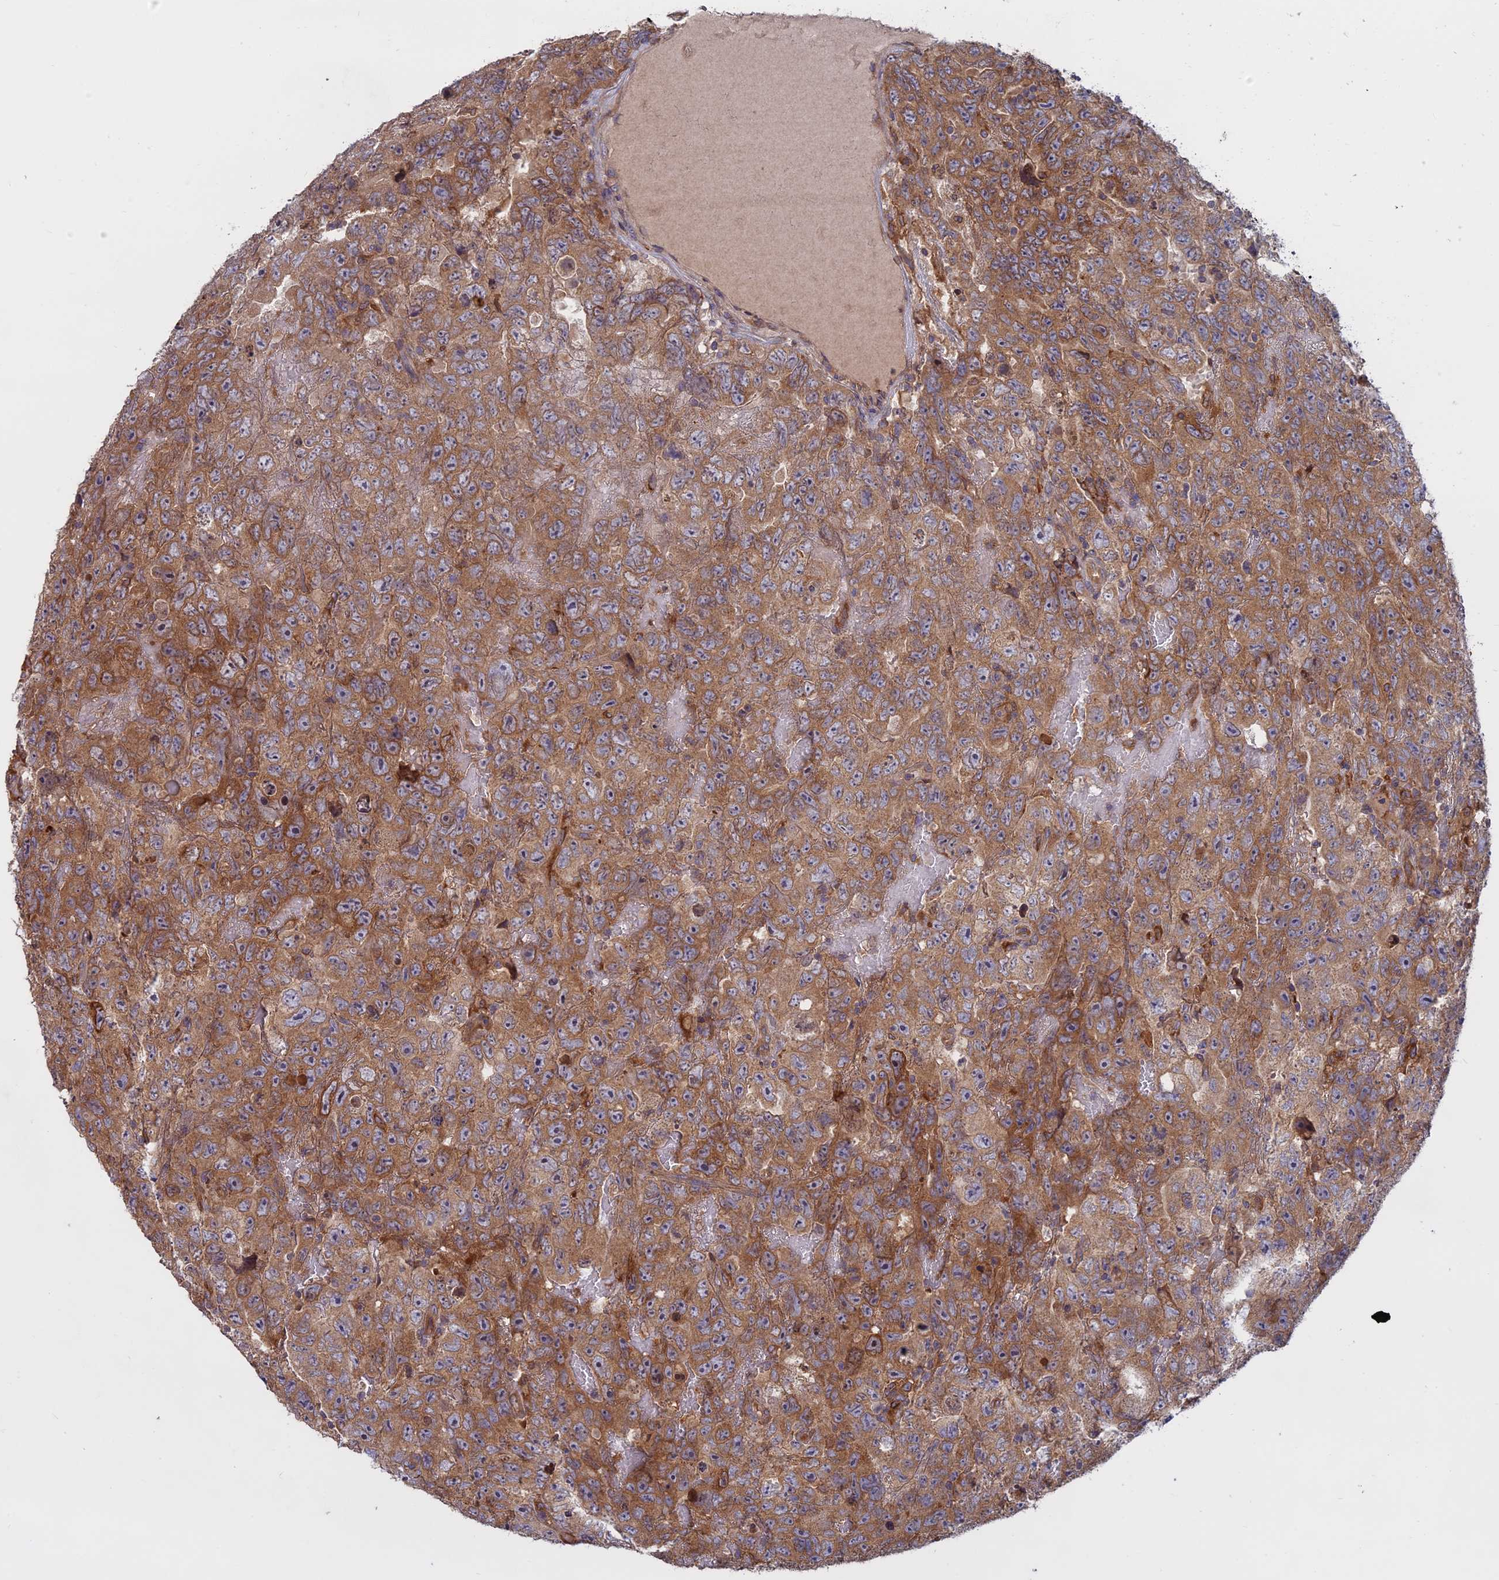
{"staining": {"intensity": "moderate", "quantity": ">75%", "location": "cytoplasmic/membranous"}, "tissue": "testis cancer", "cell_type": "Tumor cells", "image_type": "cancer", "snomed": [{"axis": "morphology", "description": "Carcinoma, Embryonal, NOS"}, {"axis": "topography", "description": "Testis"}], "caption": "Human testis cancer stained for a protein (brown) displays moderate cytoplasmic/membranous positive positivity in about >75% of tumor cells.", "gene": "TMEM208", "patient": {"sex": "male", "age": 45}}